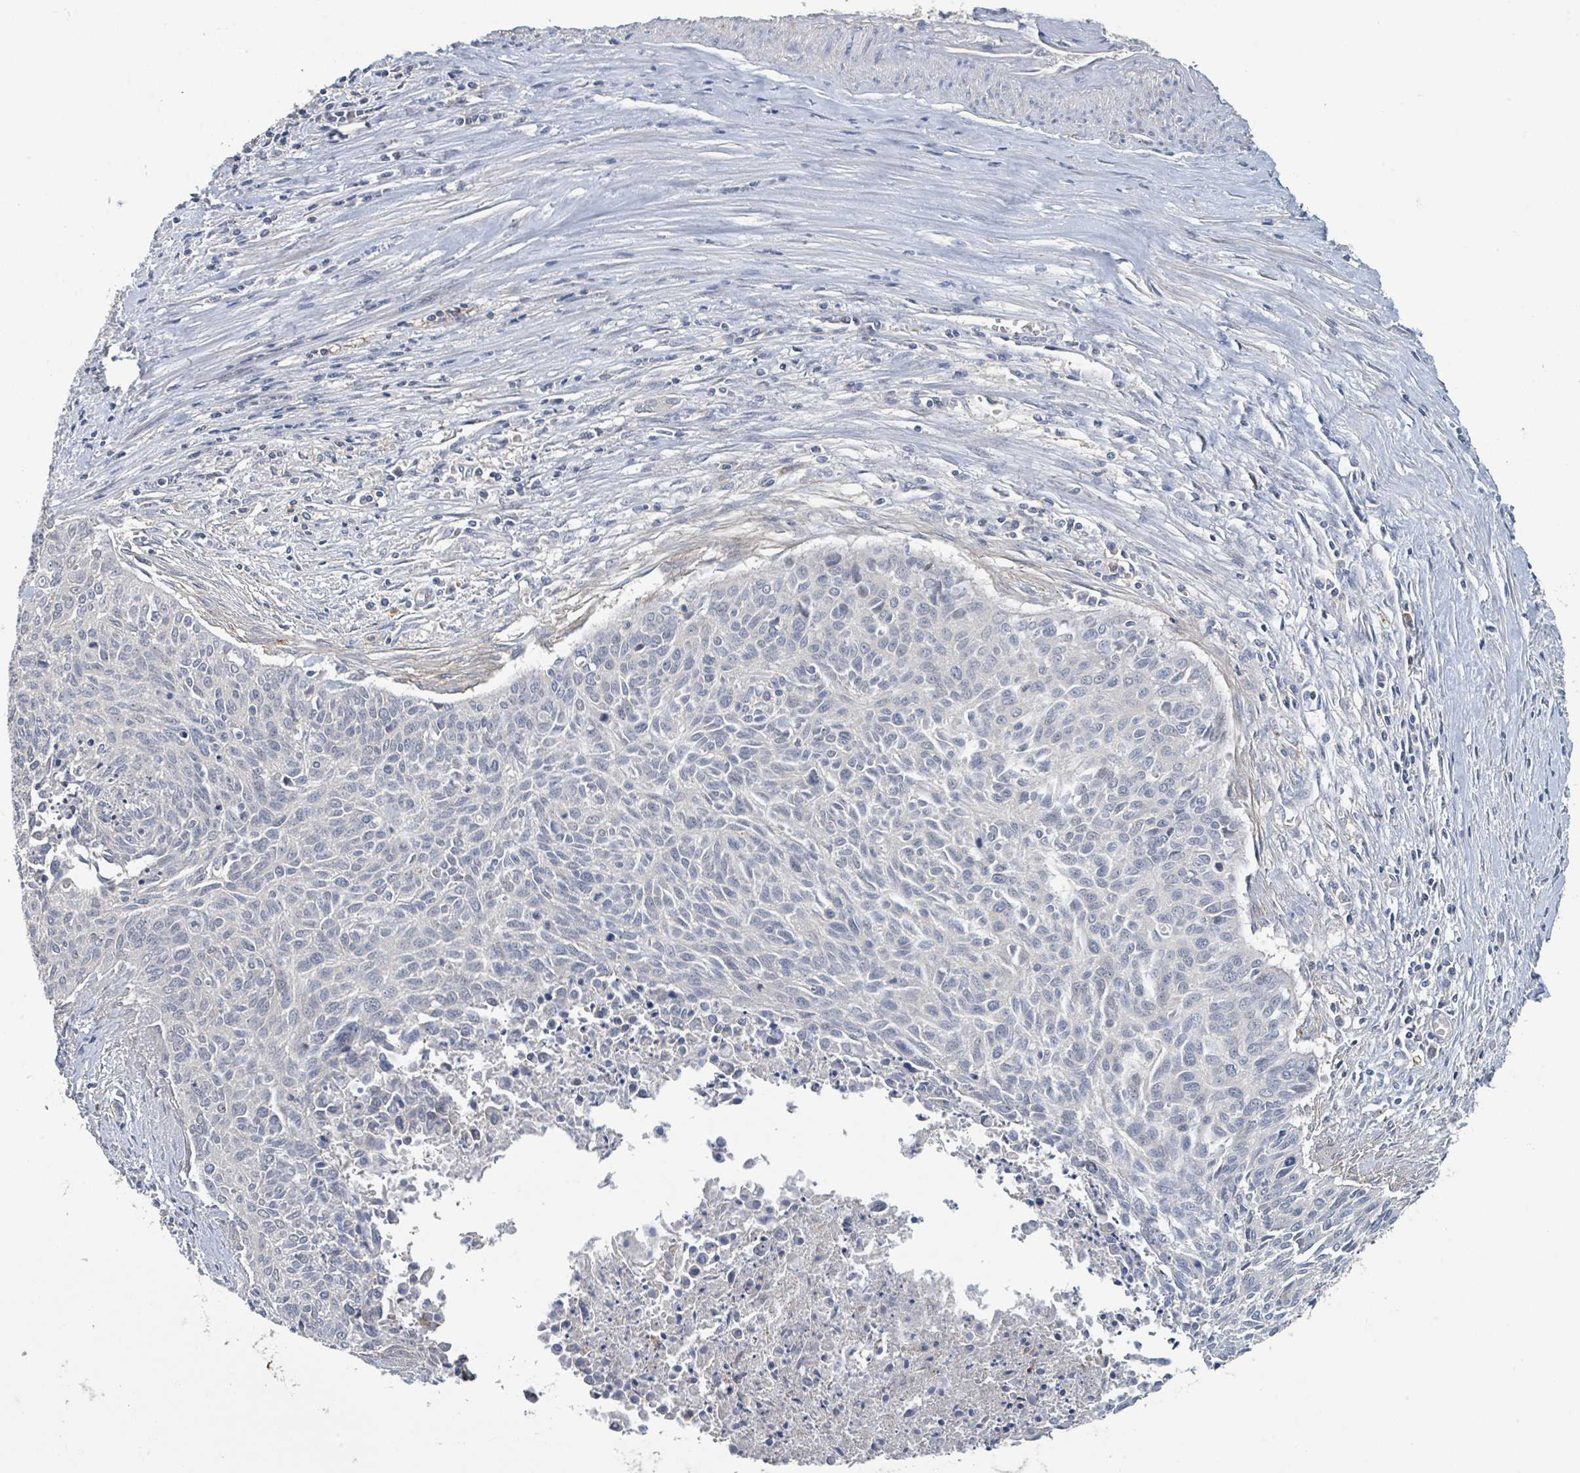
{"staining": {"intensity": "negative", "quantity": "none", "location": "none"}, "tissue": "cervical cancer", "cell_type": "Tumor cells", "image_type": "cancer", "snomed": [{"axis": "morphology", "description": "Squamous cell carcinoma, NOS"}, {"axis": "topography", "description": "Cervix"}], "caption": "High magnification brightfield microscopy of cervical cancer (squamous cell carcinoma) stained with DAB (3,3'-diaminobenzidine) (brown) and counterstained with hematoxylin (blue): tumor cells show no significant expression. (DAB immunohistochemistry (IHC) visualized using brightfield microscopy, high magnification).", "gene": "LRRC42", "patient": {"sex": "female", "age": 55}}